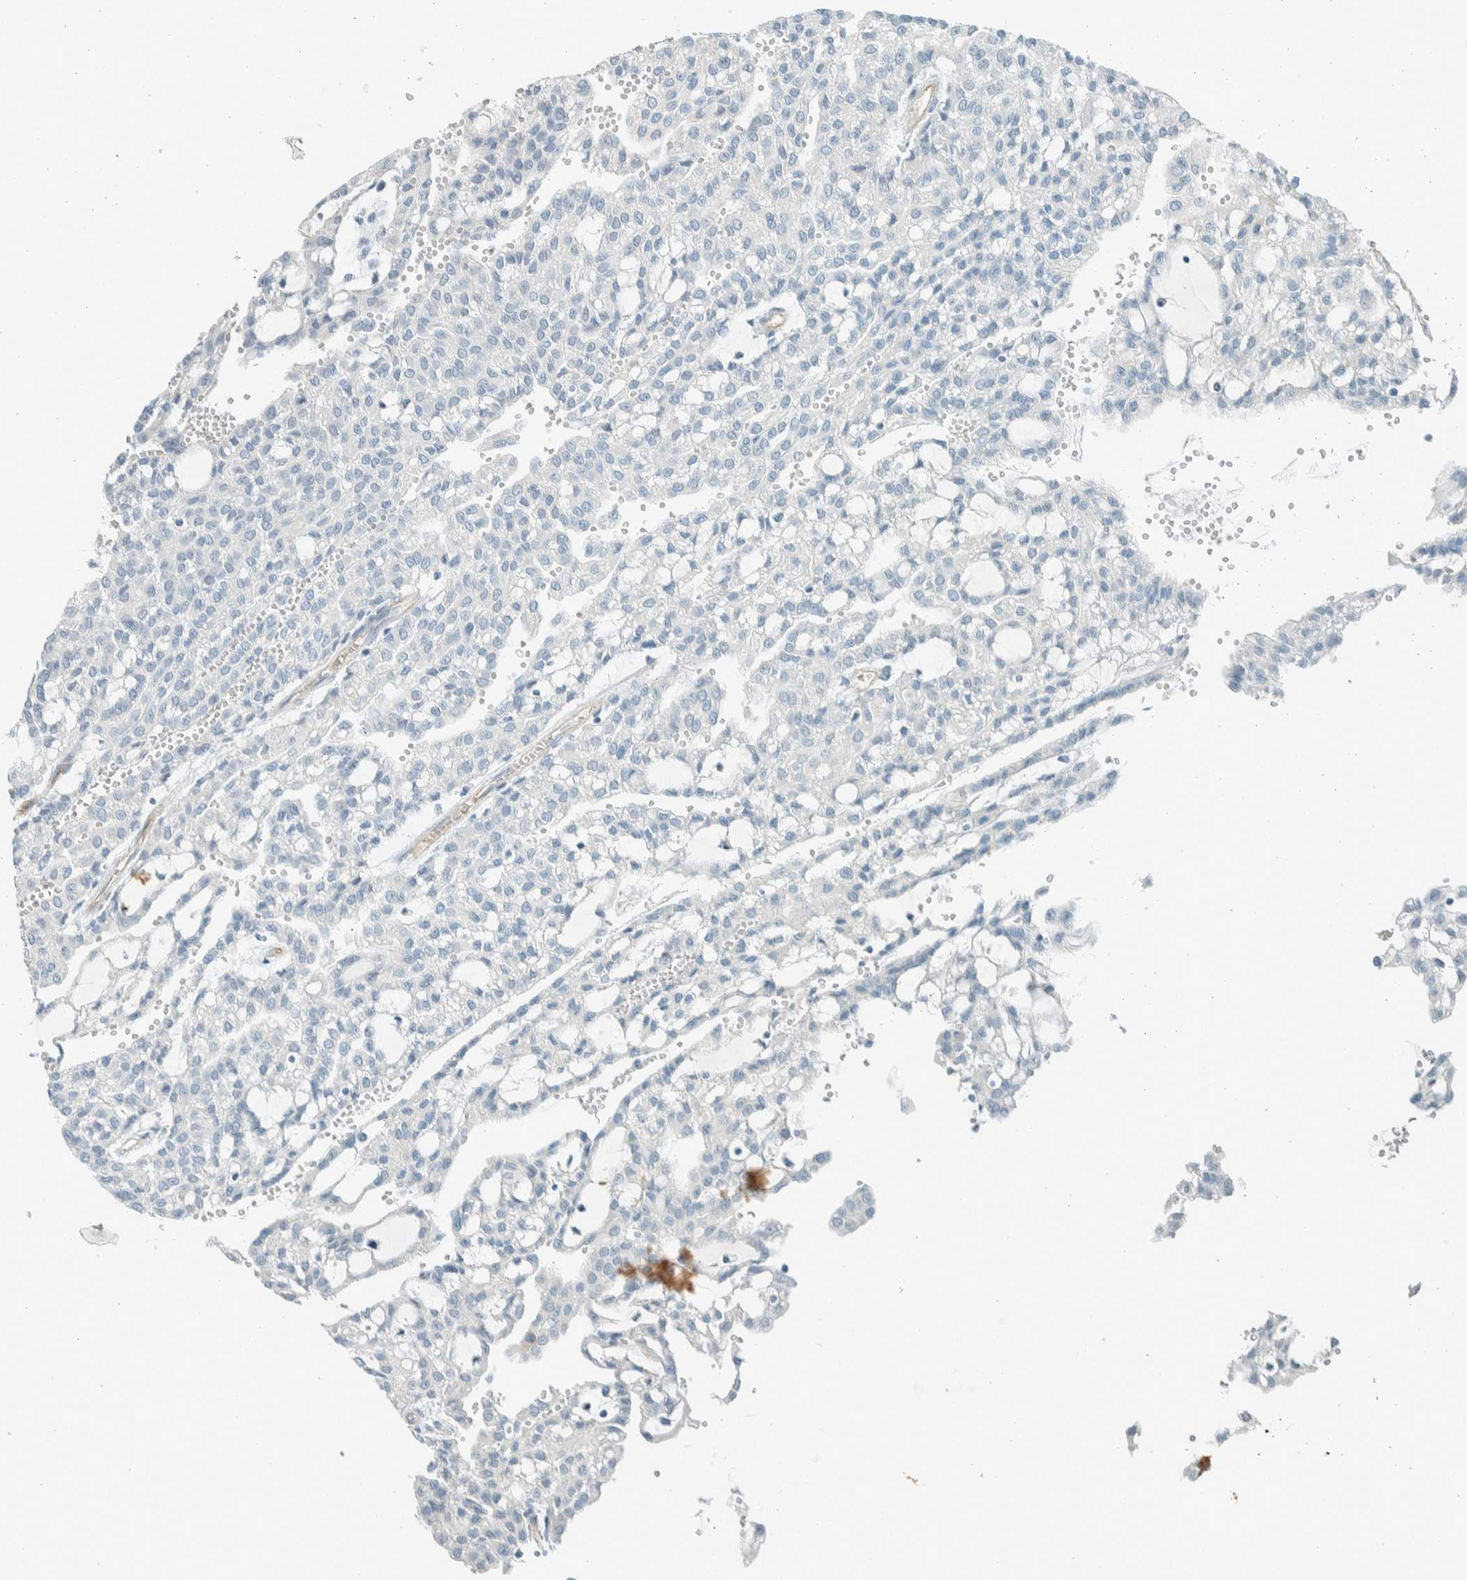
{"staining": {"intensity": "negative", "quantity": "none", "location": "none"}, "tissue": "renal cancer", "cell_type": "Tumor cells", "image_type": "cancer", "snomed": [{"axis": "morphology", "description": "Adenocarcinoma, NOS"}, {"axis": "topography", "description": "Kidney"}], "caption": "Immunohistochemistry (IHC) photomicrograph of neoplastic tissue: human adenocarcinoma (renal) stained with DAB demonstrates no significant protein staining in tumor cells.", "gene": "SLFN12", "patient": {"sex": "male", "age": 63}}